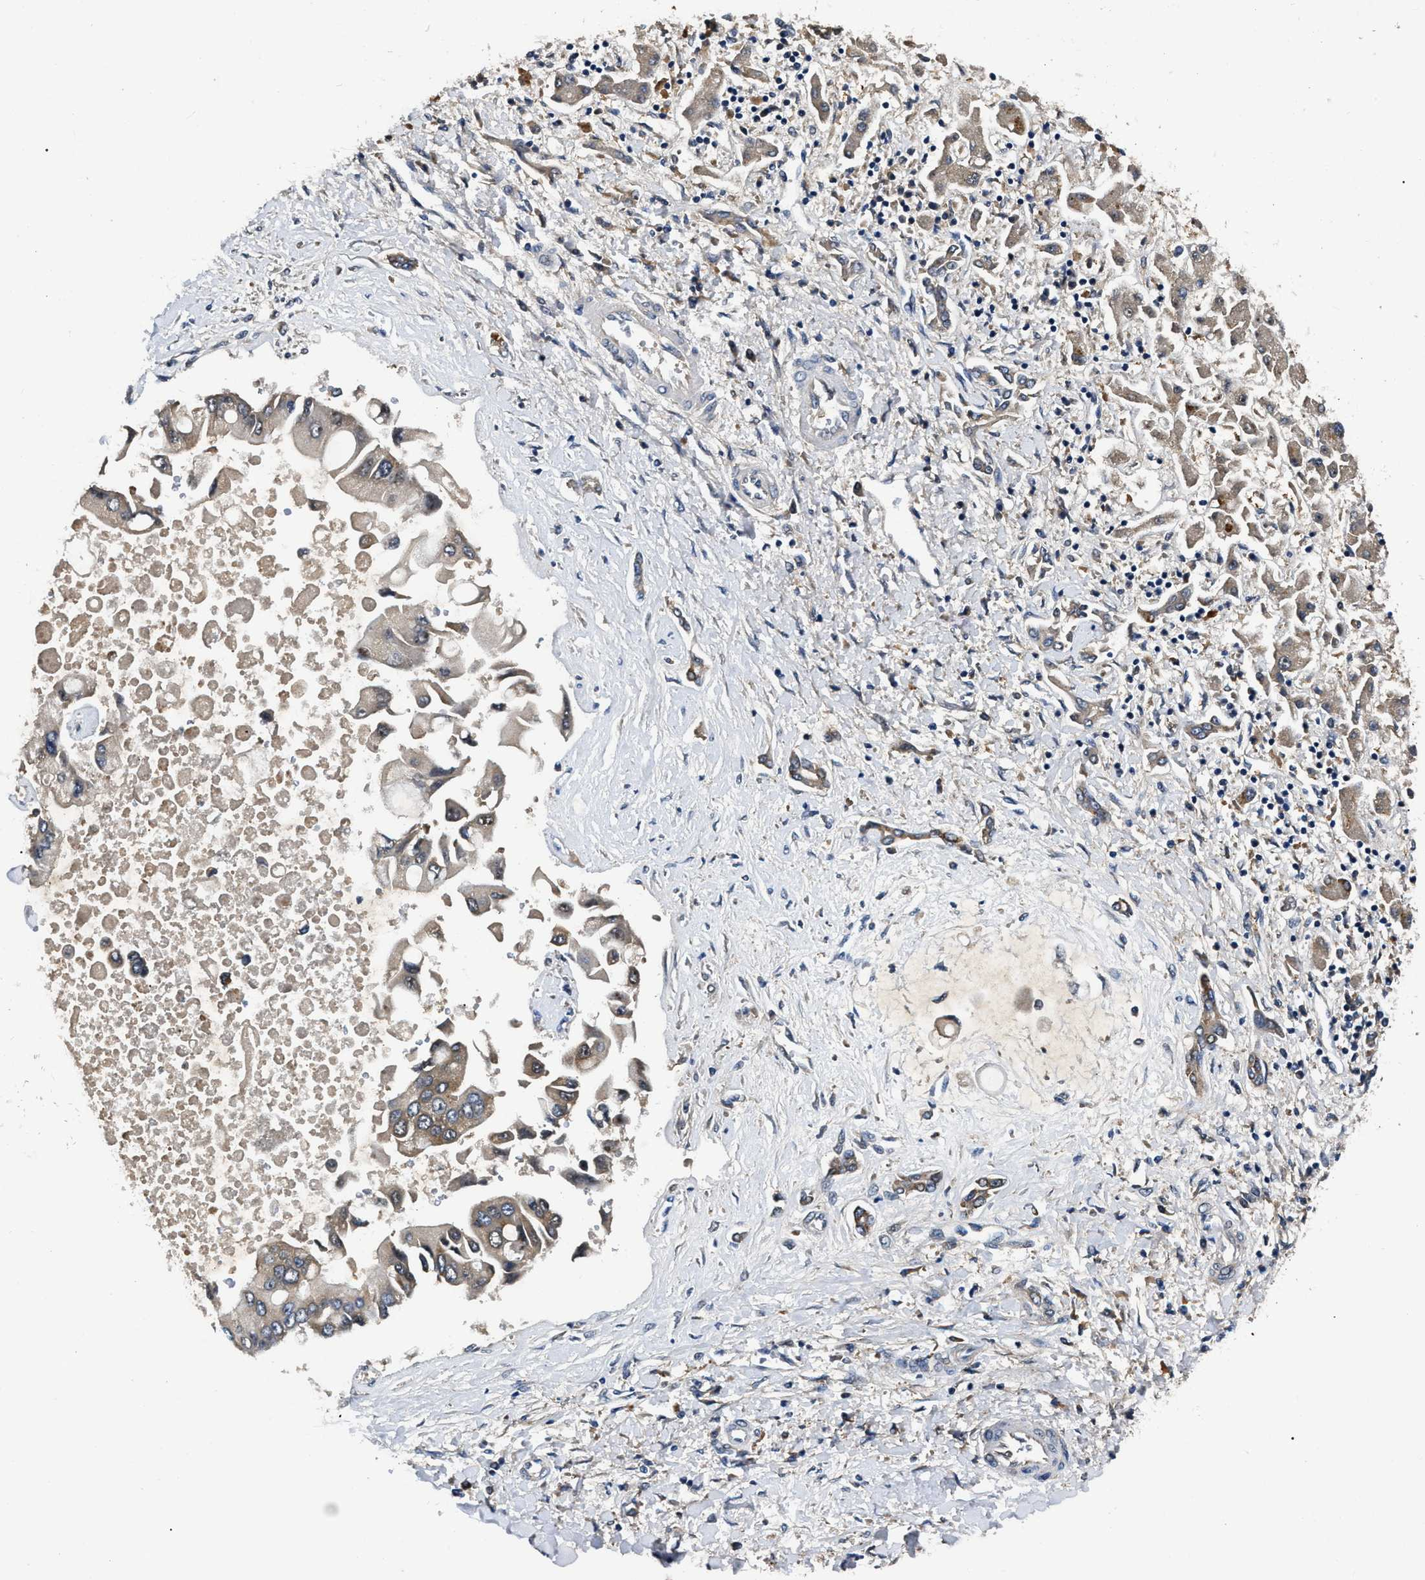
{"staining": {"intensity": "weak", "quantity": ">75%", "location": "cytoplasmic/membranous"}, "tissue": "liver cancer", "cell_type": "Tumor cells", "image_type": "cancer", "snomed": [{"axis": "morphology", "description": "Cholangiocarcinoma"}, {"axis": "topography", "description": "Liver"}], "caption": "Brown immunohistochemical staining in human cholangiocarcinoma (liver) shows weak cytoplasmic/membranous expression in about >75% of tumor cells.", "gene": "GET4", "patient": {"sex": "male", "age": 50}}